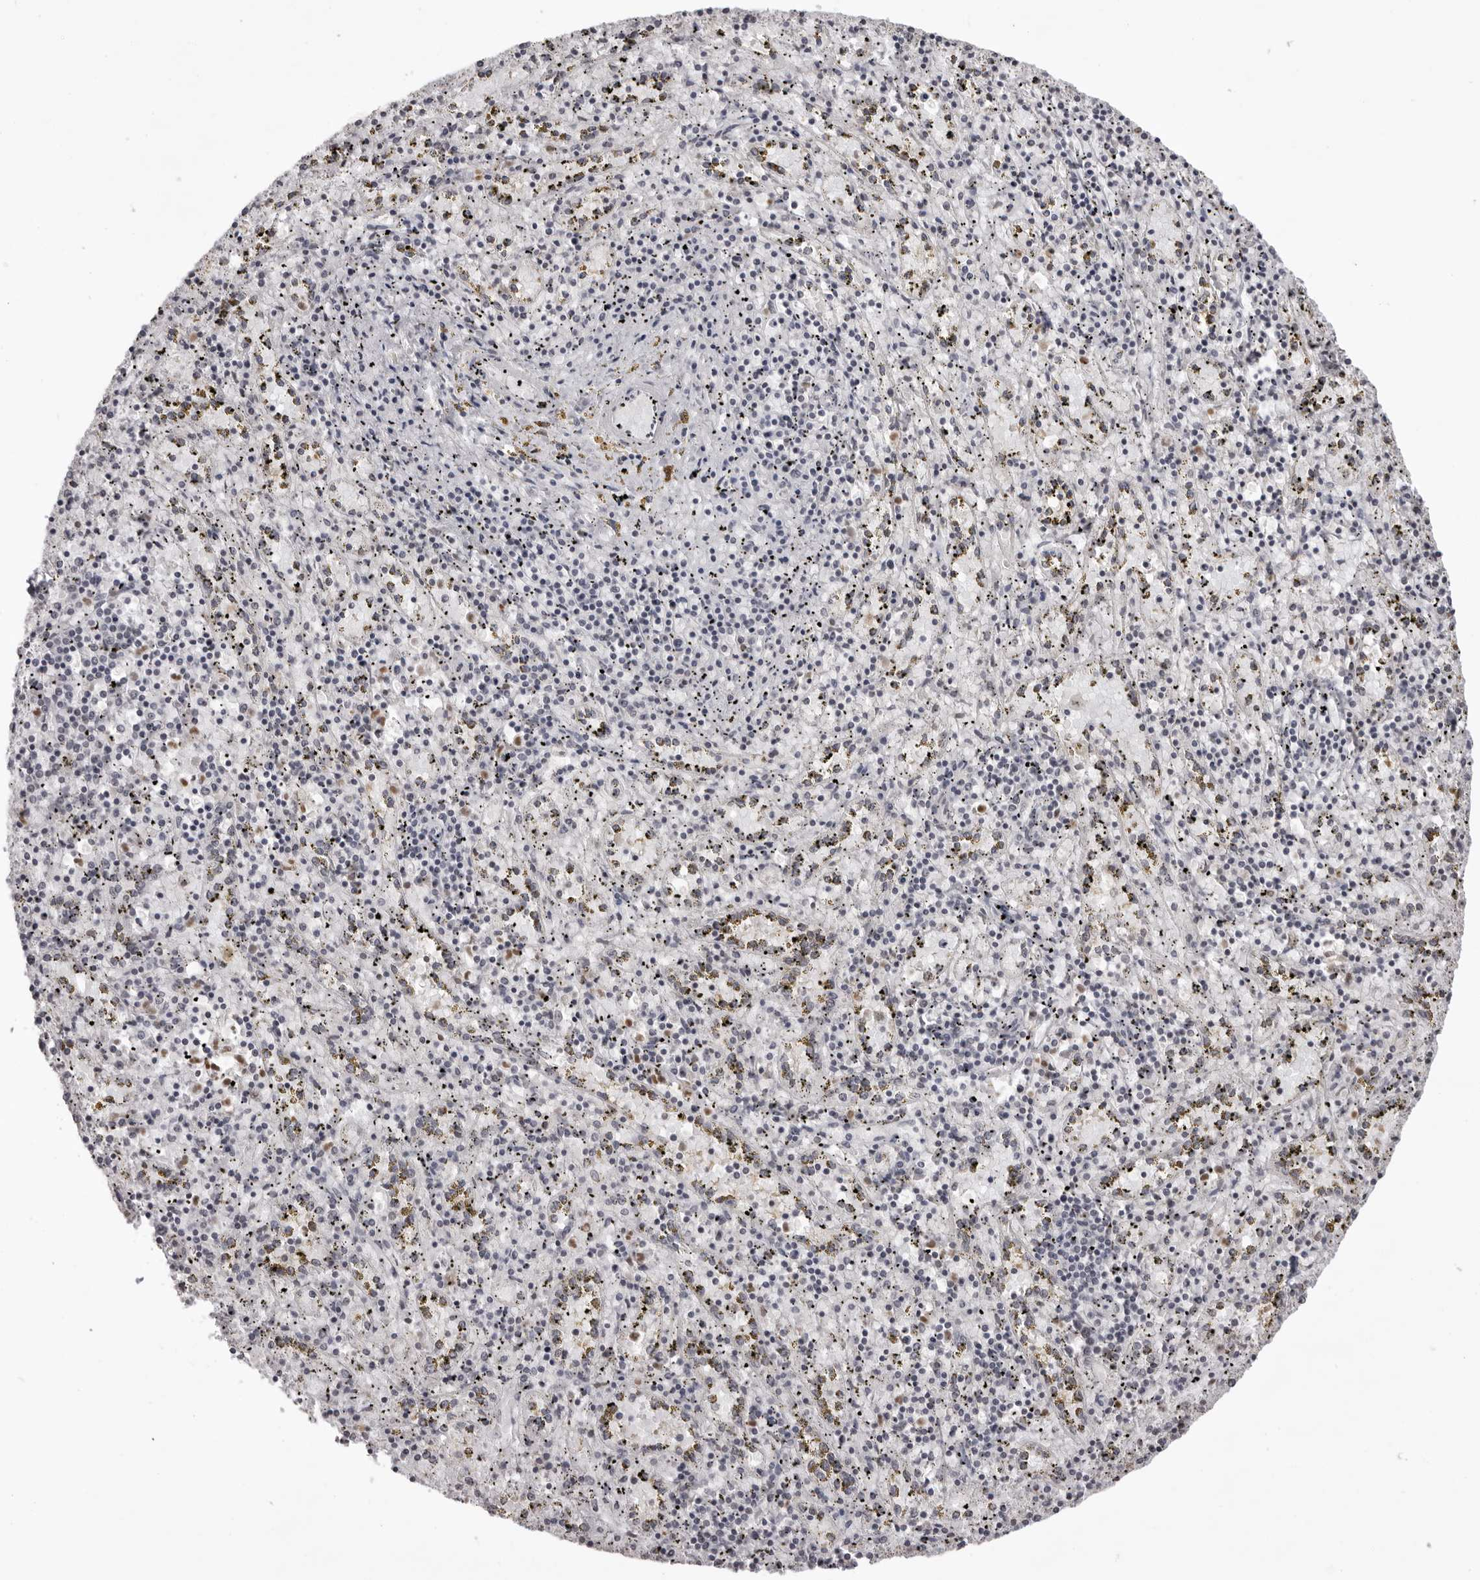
{"staining": {"intensity": "negative", "quantity": "none", "location": "none"}, "tissue": "spleen", "cell_type": "Cells in red pulp", "image_type": "normal", "snomed": [{"axis": "morphology", "description": "Normal tissue, NOS"}, {"axis": "topography", "description": "Spleen"}], "caption": "Immunohistochemistry image of normal spleen stained for a protein (brown), which displays no expression in cells in red pulp.", "gene": "NTM", "patient": {"sex": "male", "age": 11}}